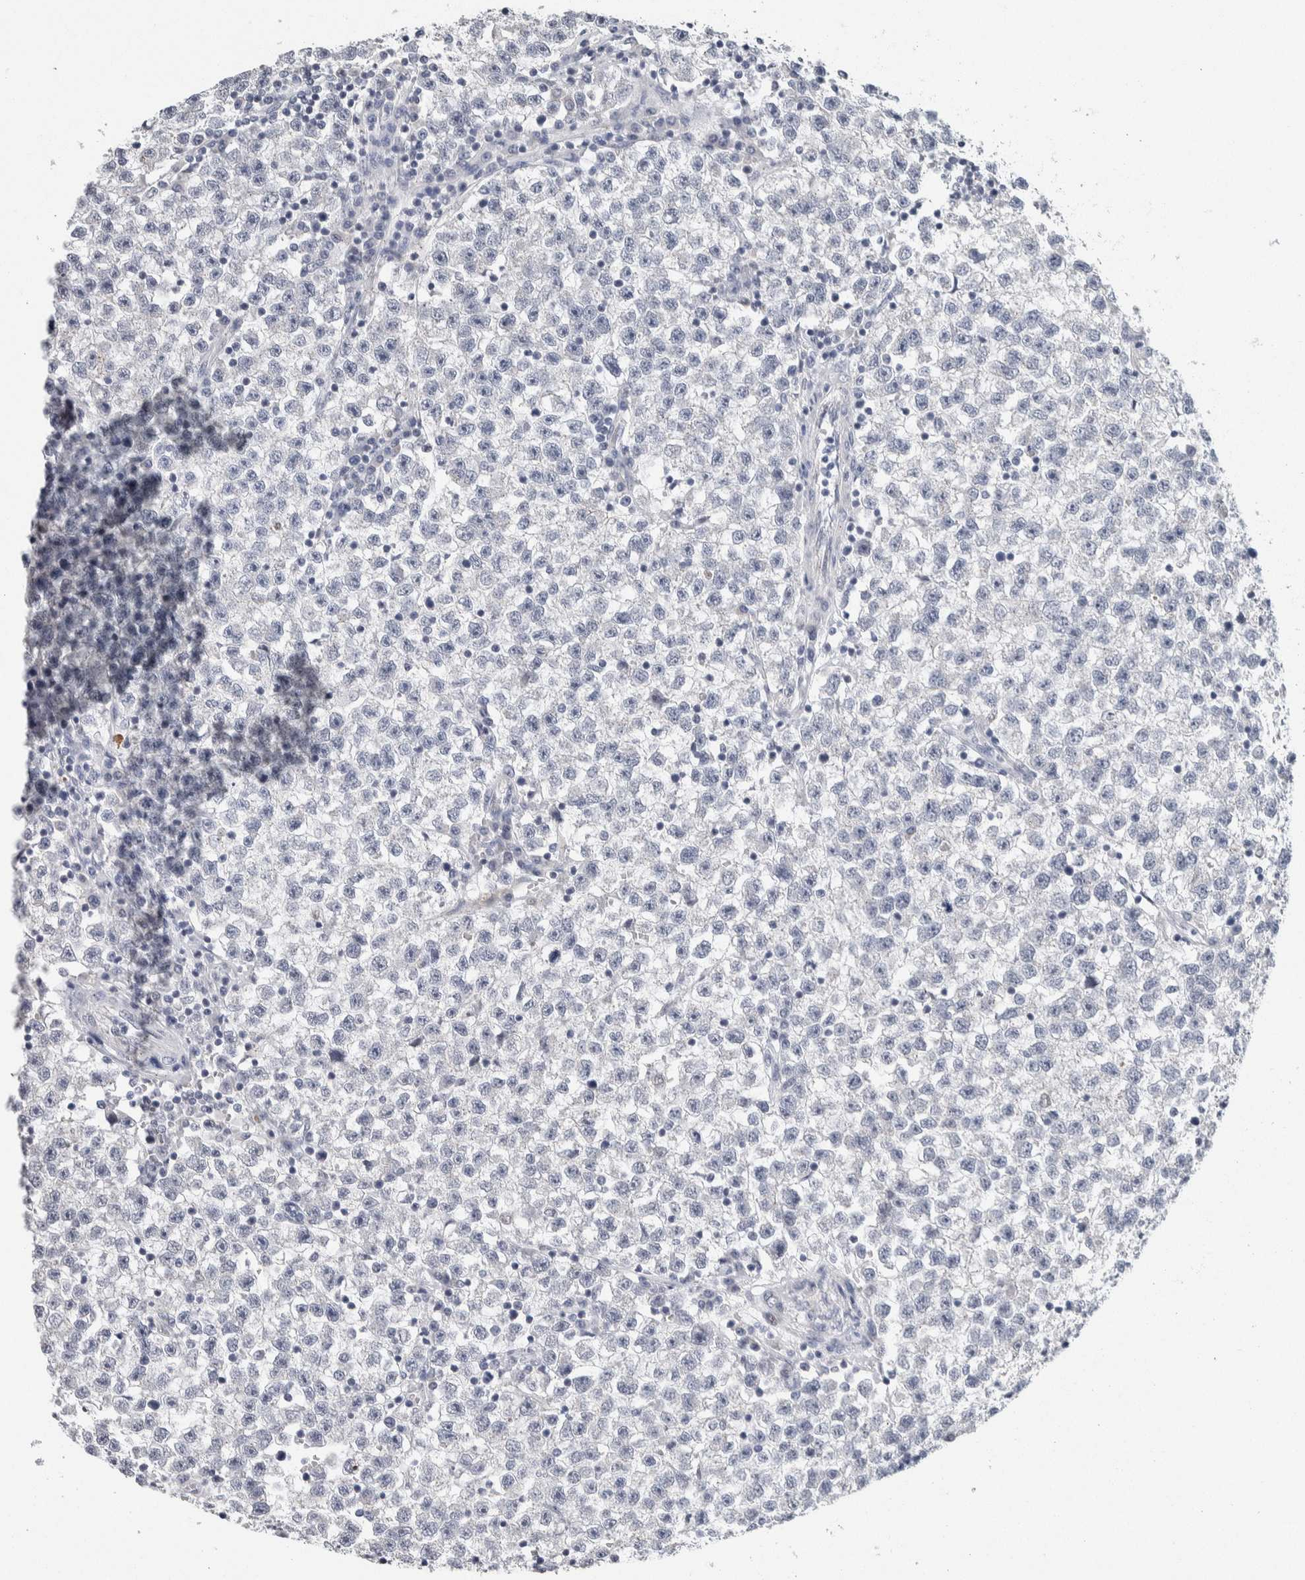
{"staining": {"intensity": "negative", "quantity": "none", "location": "none"}, "tissue": "testis cancer", "cell_type": "Tumor cells", "image_type": "cancer", "snomed": [{"axis": "morphology", "description": "Seminoma, NOS"}, {"axis": "topography", "description": "Testis"}], "caption": "An image of human testis seminoma is negative for staining in tumor cells.", "gene": "SCN2A", "patient": {"sex": "male", "age": 22}}